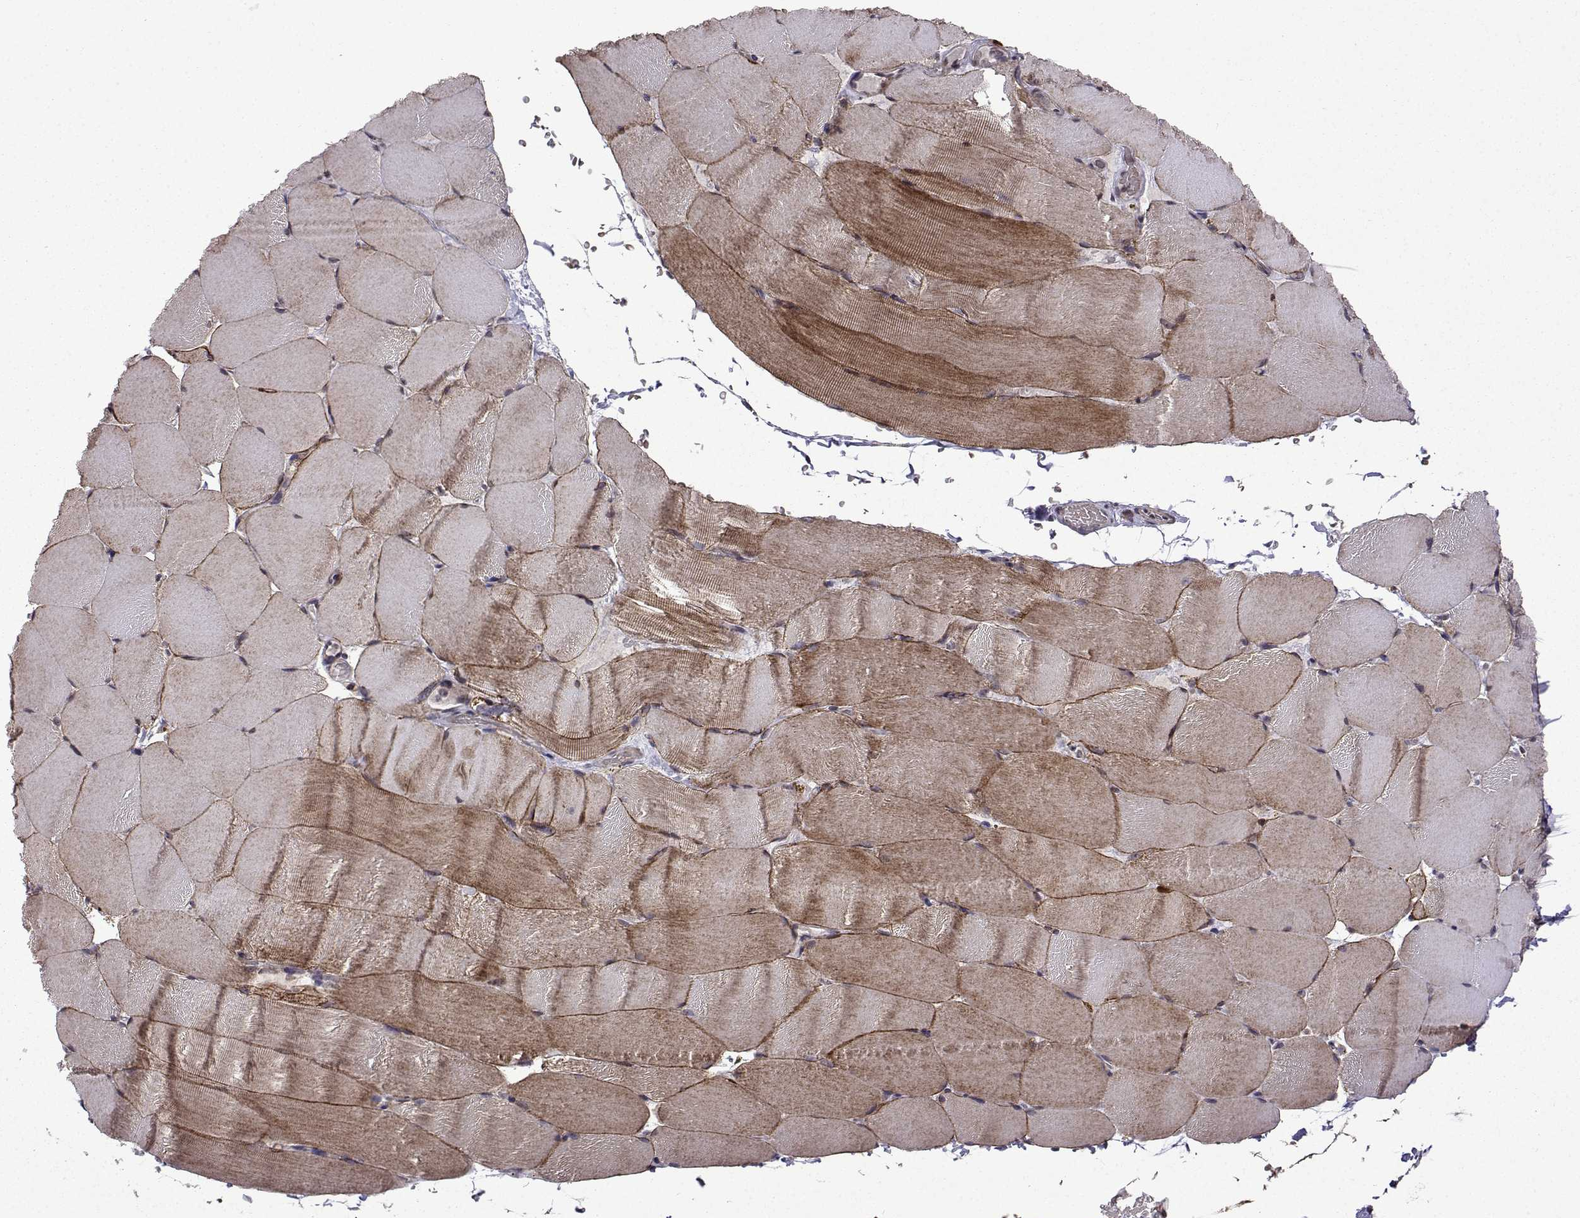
{"staining": {"intensity": "moderate", "quantity": "<25%", "location": "cytoplasmic/membranous"}, "tissue": "skeletal muscle", "cell_type": "Myocytes", "image_type": "normal", "snomed": [{"axis": "morphology", "description": "Normal tissue, NOS"}, {"axis": "topography", "description": "Skeletal muscle"}], "caption": "Immunohistochemistry (IHC) image of normal human skeletal muscle stained for a protein (brown), which shows low levels of moderate cytoplasmic/membranous positivity in approximately <25% of myocytes.", "gene": "TAB2", "patient": {"sex": "female", "age": 37}}